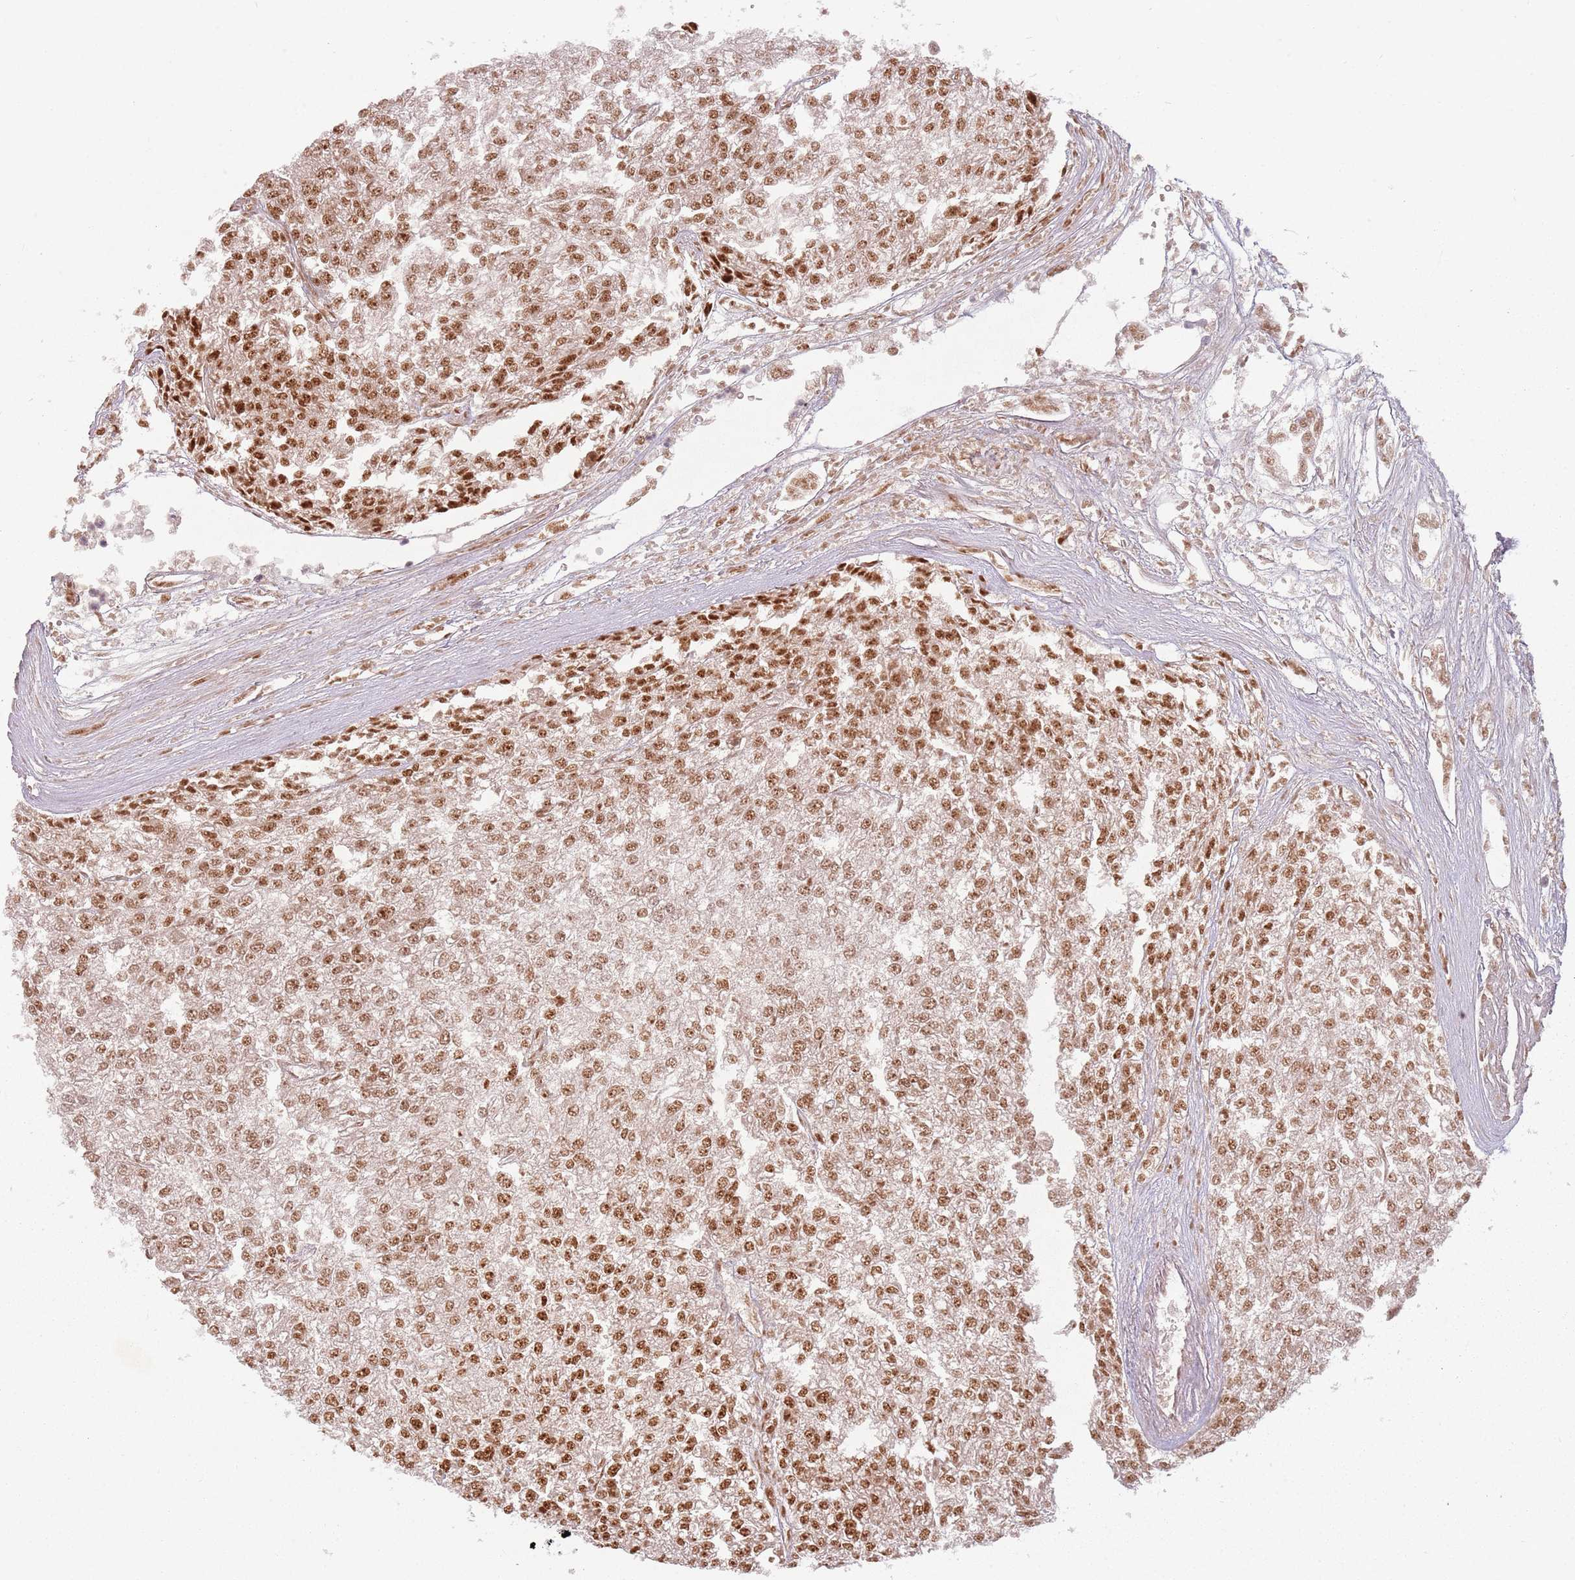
{"staining": {"intensity": "moderate", "quantity": ">75%", "location": "nuclear"}, "tissue": "renal cancer", "cell_type": "Tumor cells", "image_type": "cancer", "snomed": [{"axis": "morphology", "description": "Adenocarcinoma, NOS"}, {"axis": "topography", "description": "Kidney"}], "caption": "This is a photomicrograph of immunohistochemistry (IHC) staining of renal cancer (adenocarcinoma), which shows moderate staining in the nuclear of tumor cells.", "gene": "NCBP1", "patient": {"sex": "female", "age": 54}}